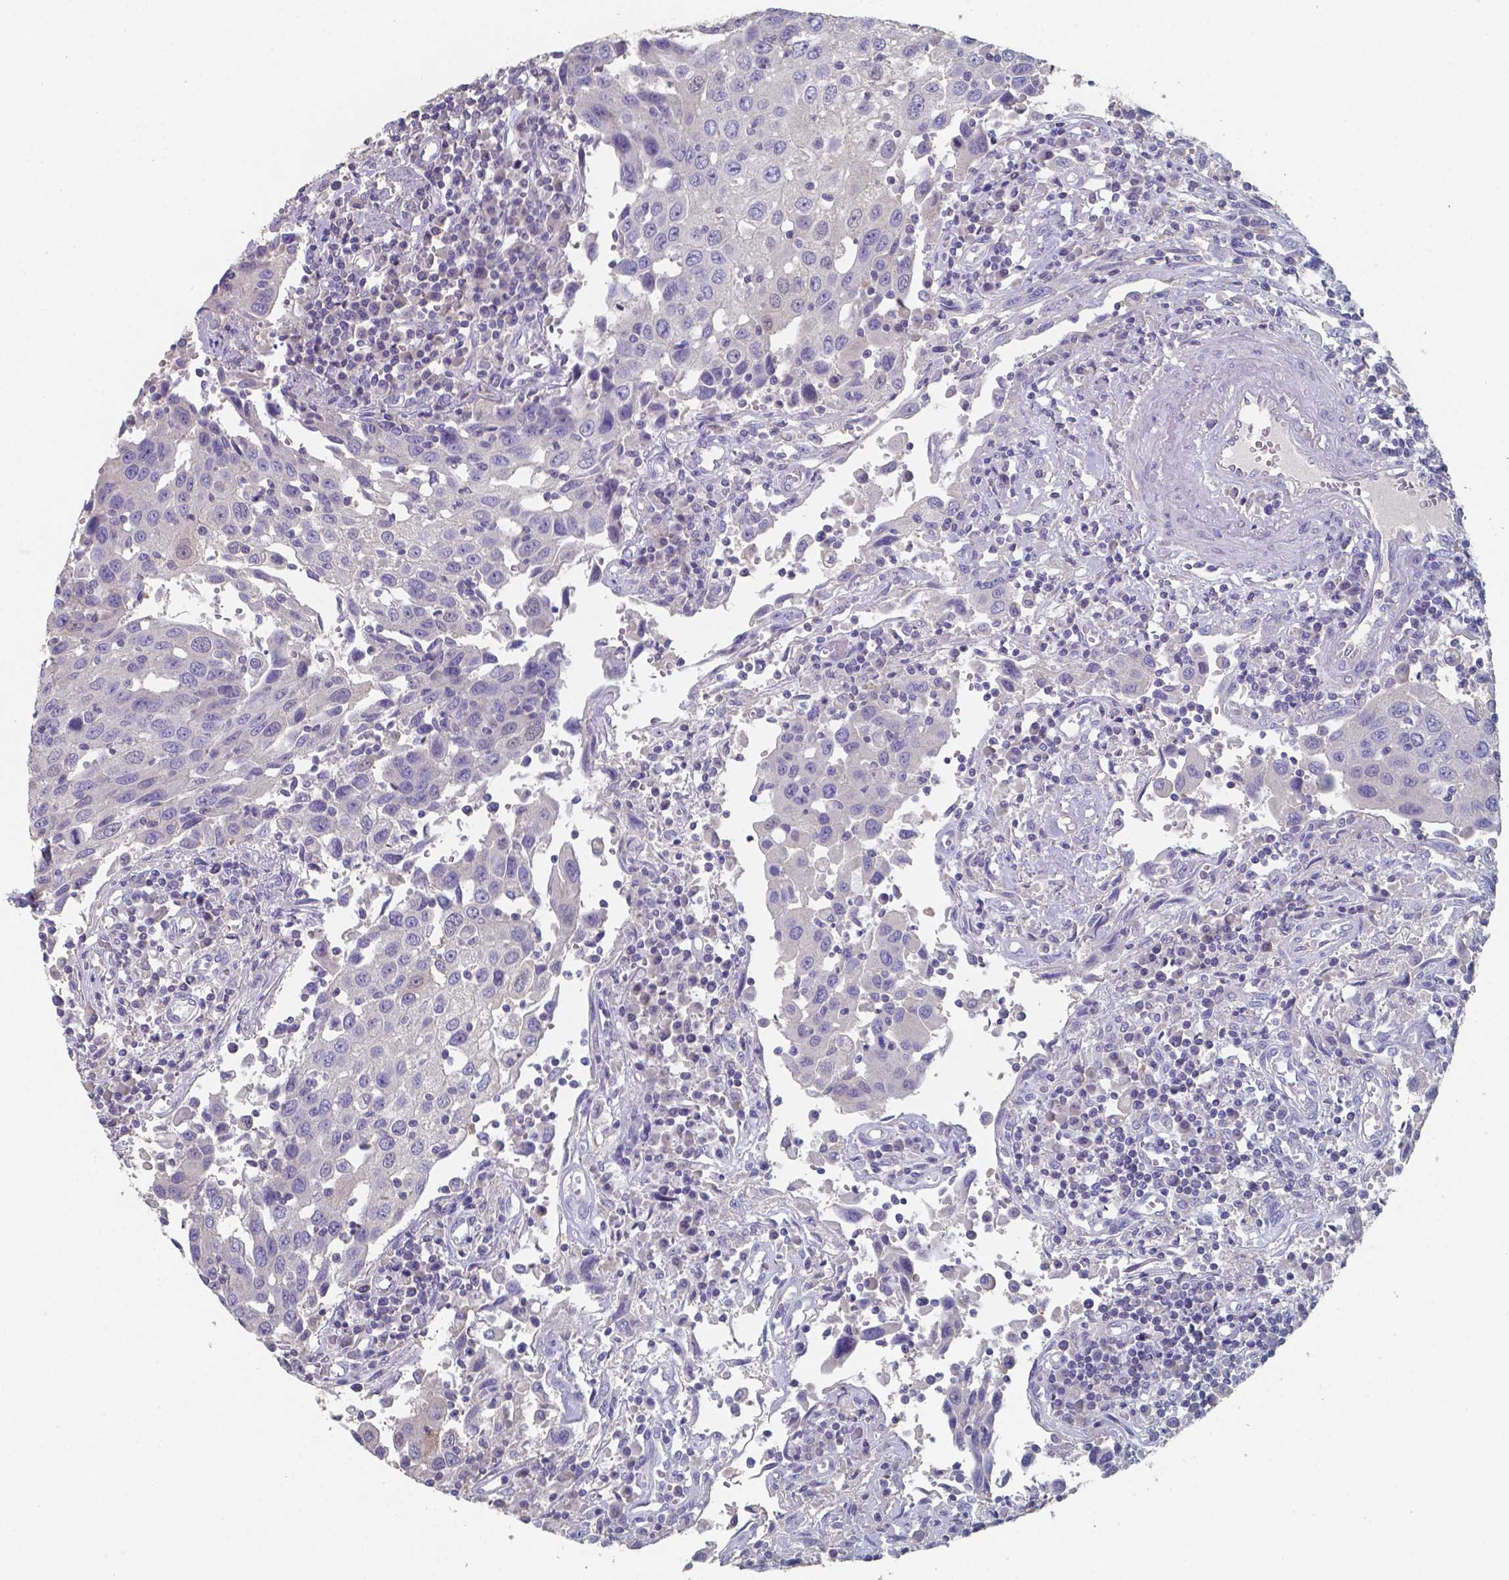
{"staining": {"intensity": "negative", "quantity": "none", "location": "none"}, "tissue": "urothelial cancer", "cell_type": "Tumor cells", "image_type": "cancer", "snomed": [{"axis": "morphology", "description": "Urothelial carcinoma, High grade"}, {"axis": "topography", "description": "Urinary bladder"}], "caption": "Photomicrograph shows no significant protein expression in tumor cells of urothelial cancer. (DAB (3,3'-diaminobenzidine) IHC visualized using brightfield microscopy, high magnification).", "gene": "FOXJ1", "patient": {"sex": "female", "age": 85}}